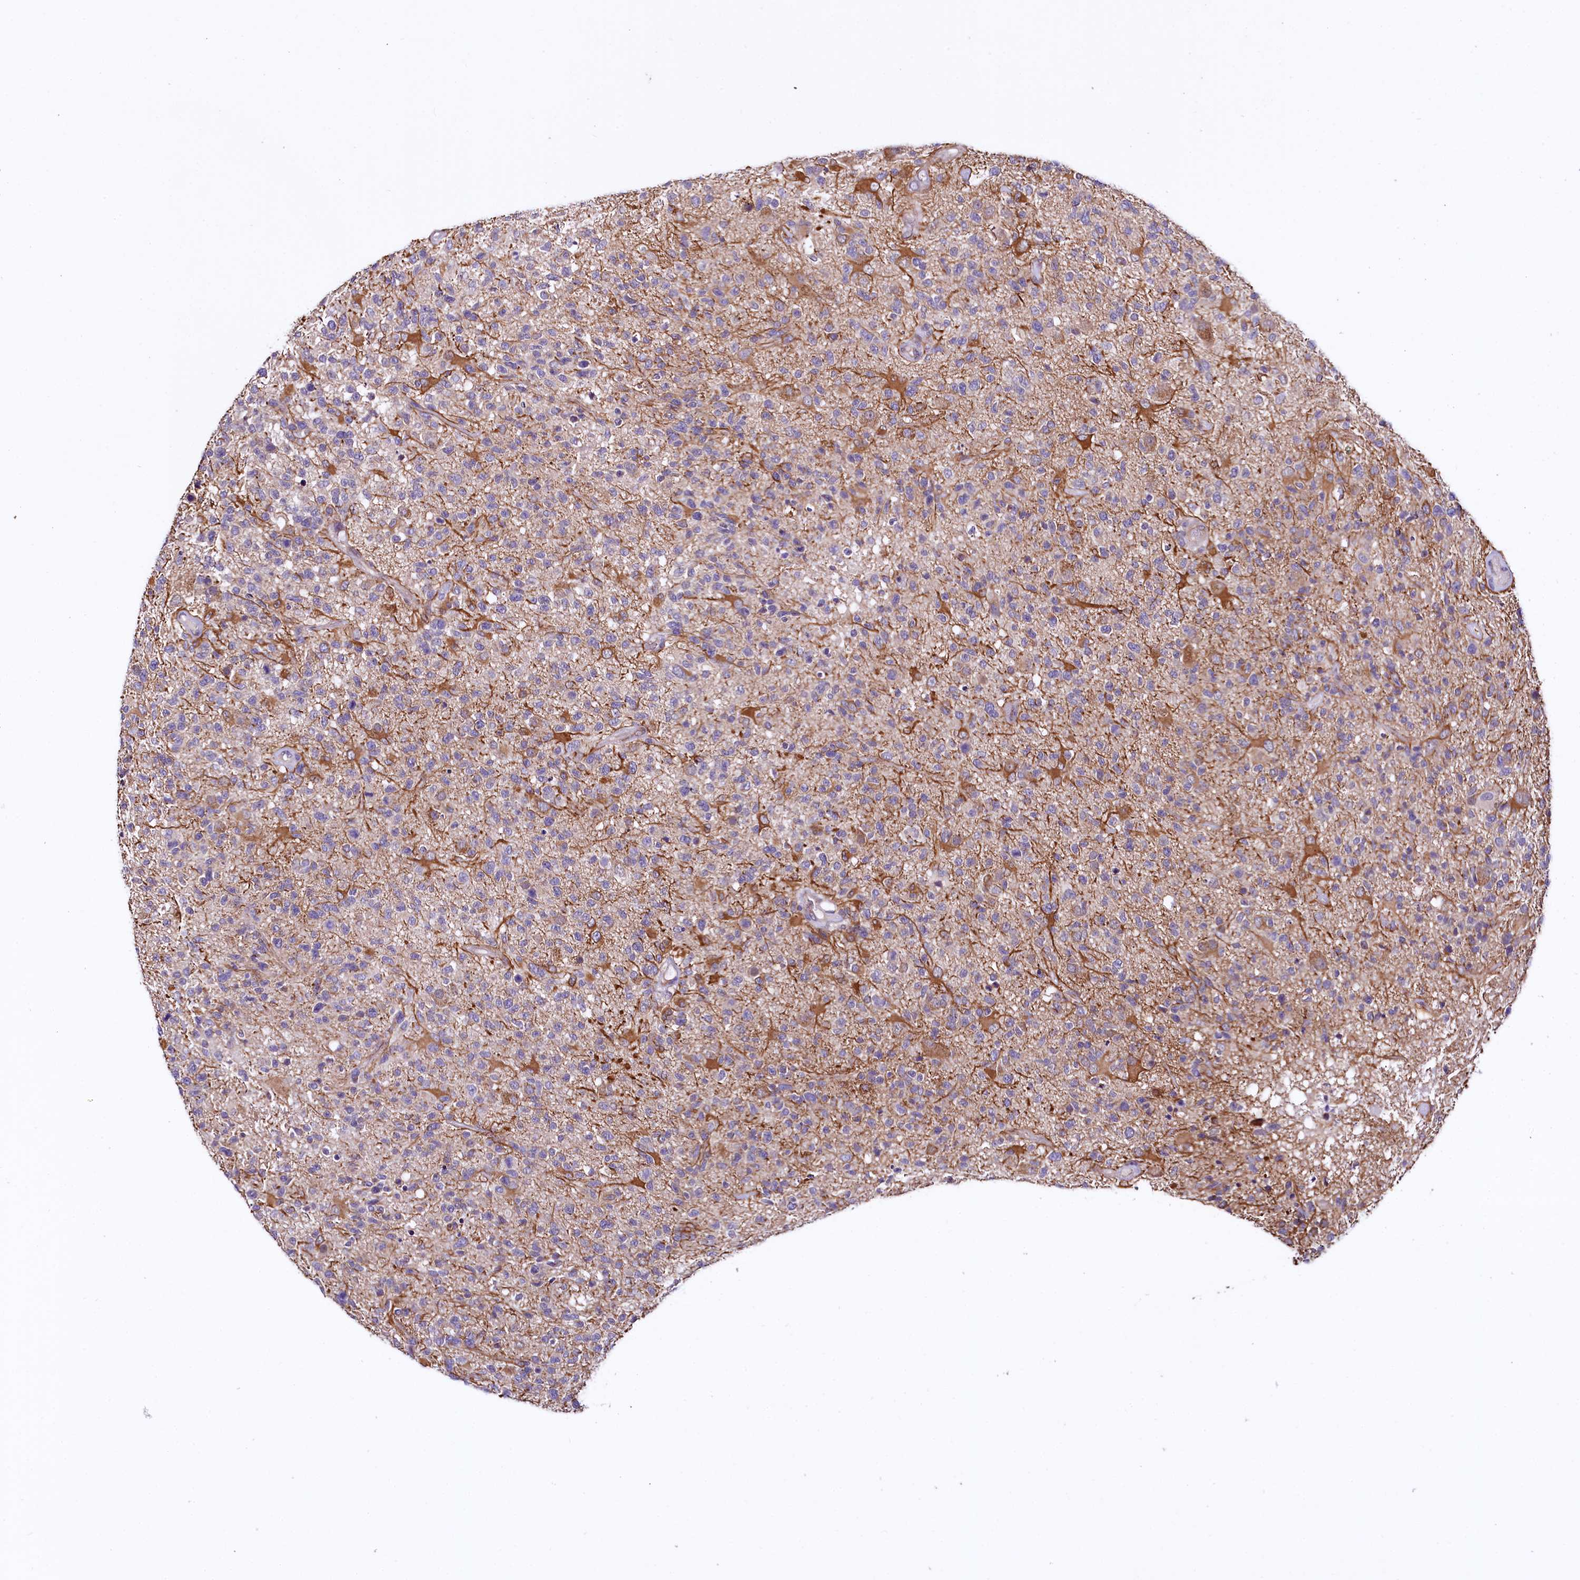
{"staining": {"intensity": "strong", "quantity": "<25%", "location": "cytoplasmic/membranous"}, "tissue": "glioma", "cell_type": "Tumor cells", "image_type": "cancer", "snomed": [{"axis": "morphology", "description": "Glioma, malignant, High grade"}, {"axis": "morphology", "description": "Glioblastoma, NOS"}, {"axis": "topography", "description": "Brain"}], "caption": "DAB immunohistochemical staining of glioblastoma displays strong cytoplasmic/membranous protein positivity in about <25% of tumor cells. (IHC, brightfield microscopy, high magnification).", "gene": "CEP295", "patient": {"sex": "male", "age": 60}}